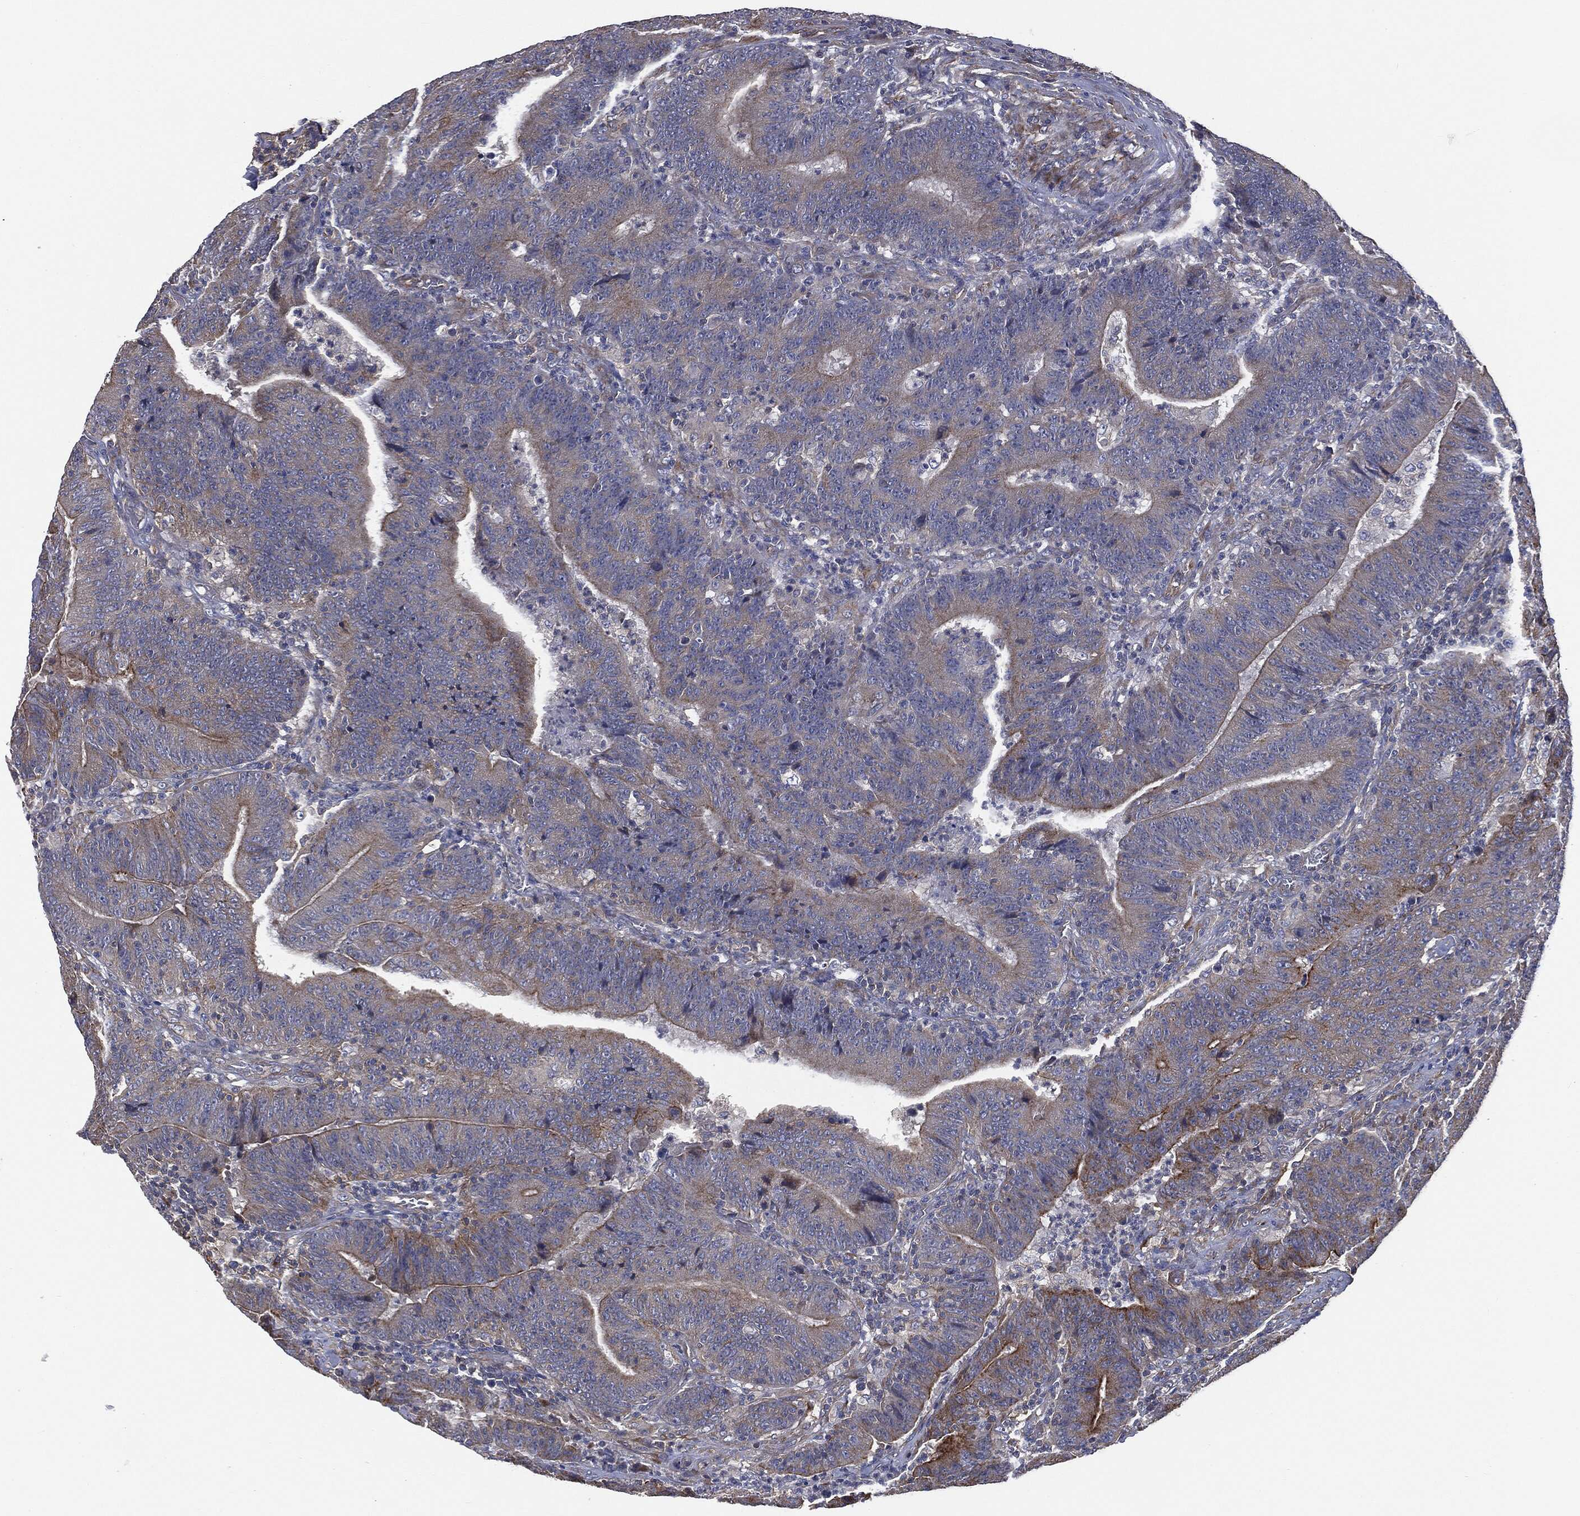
{"staining": {"intensity": "strong", "quantity": "<25%", "location": "cytoplasmic/membranous"}, "tissue": "colorectal cancer", "cell_type": "Tumor cells", "image_type": "cancer", "snomed": [{"axis": "morphology", "description": "Adenocarcinoma, NOS"}, {"axis": "topography", "description": "Colon"}], "caption": "This histopathology image shows adenocarcinoma (colorectal) stained with immunohistochemistry (IHC) to label a protein in brown. The cytoplasmic/membranous of tumor cells show strong positivity for the protein. Nuclei are counter-stained blue.", "gene": "EPS15L1", "patient": {"sex": "female", "age": 75}}